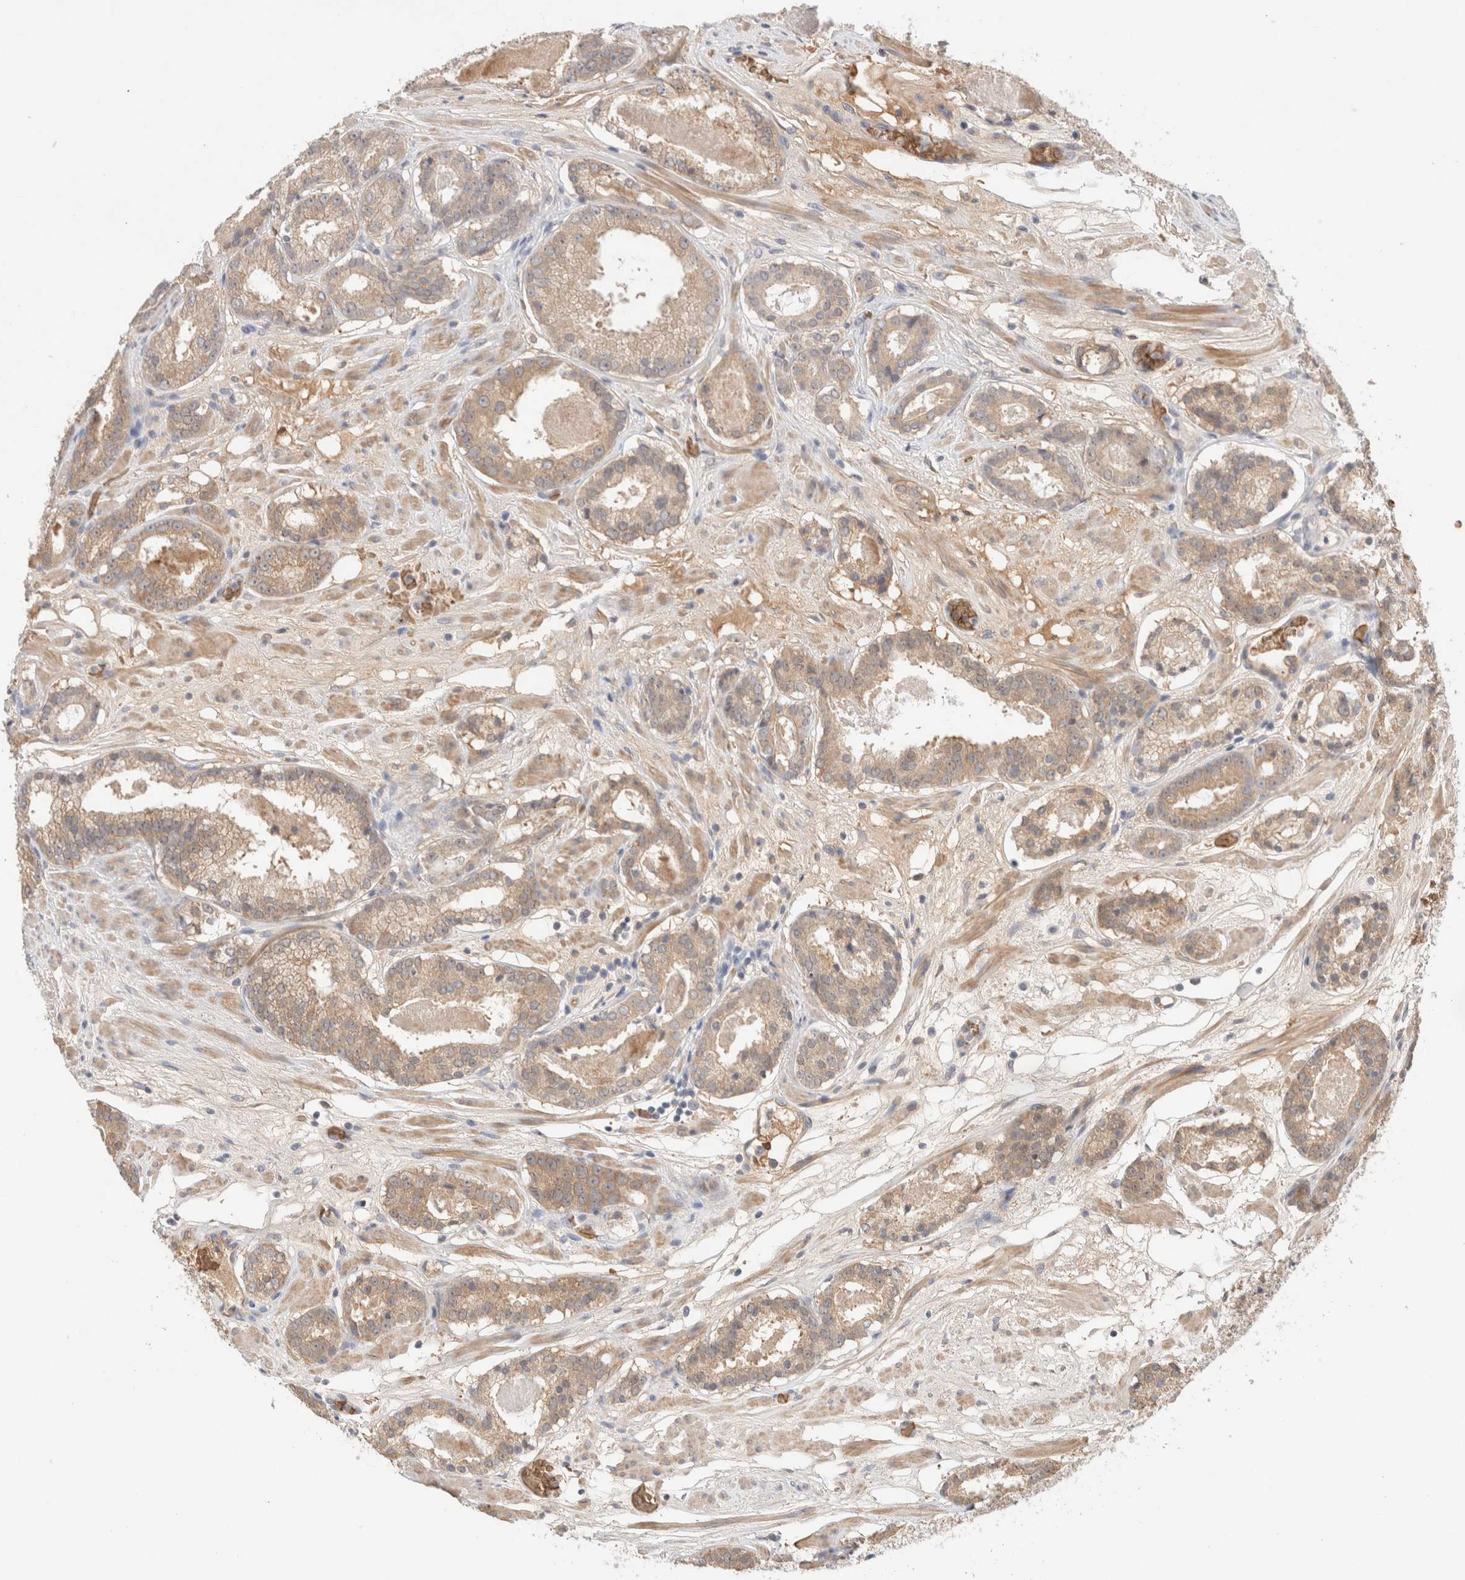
{"staining": {"intensity": "weak", "quantity": ">75%", "location": "cytoplasmic/membranous"}, "tissue": "prostate cancer", "cell_type": "Tumor cells", "image_type": "cancer", "snomed": [{"axis": "morphology", "description": "Adenocarcinoma, Low grade"}, {"axis": "topography", "description": "Prostate"}], "caption": "This histopathology image reveals immunohistochemistry (IHC) staining of human prostate low-grade adenocarcinoma, with low weak cytoplasmic/membranous expression in about >75% of tumor cells.", "gene": "MST1", "patient": {"sex": "male", "age": 69}}